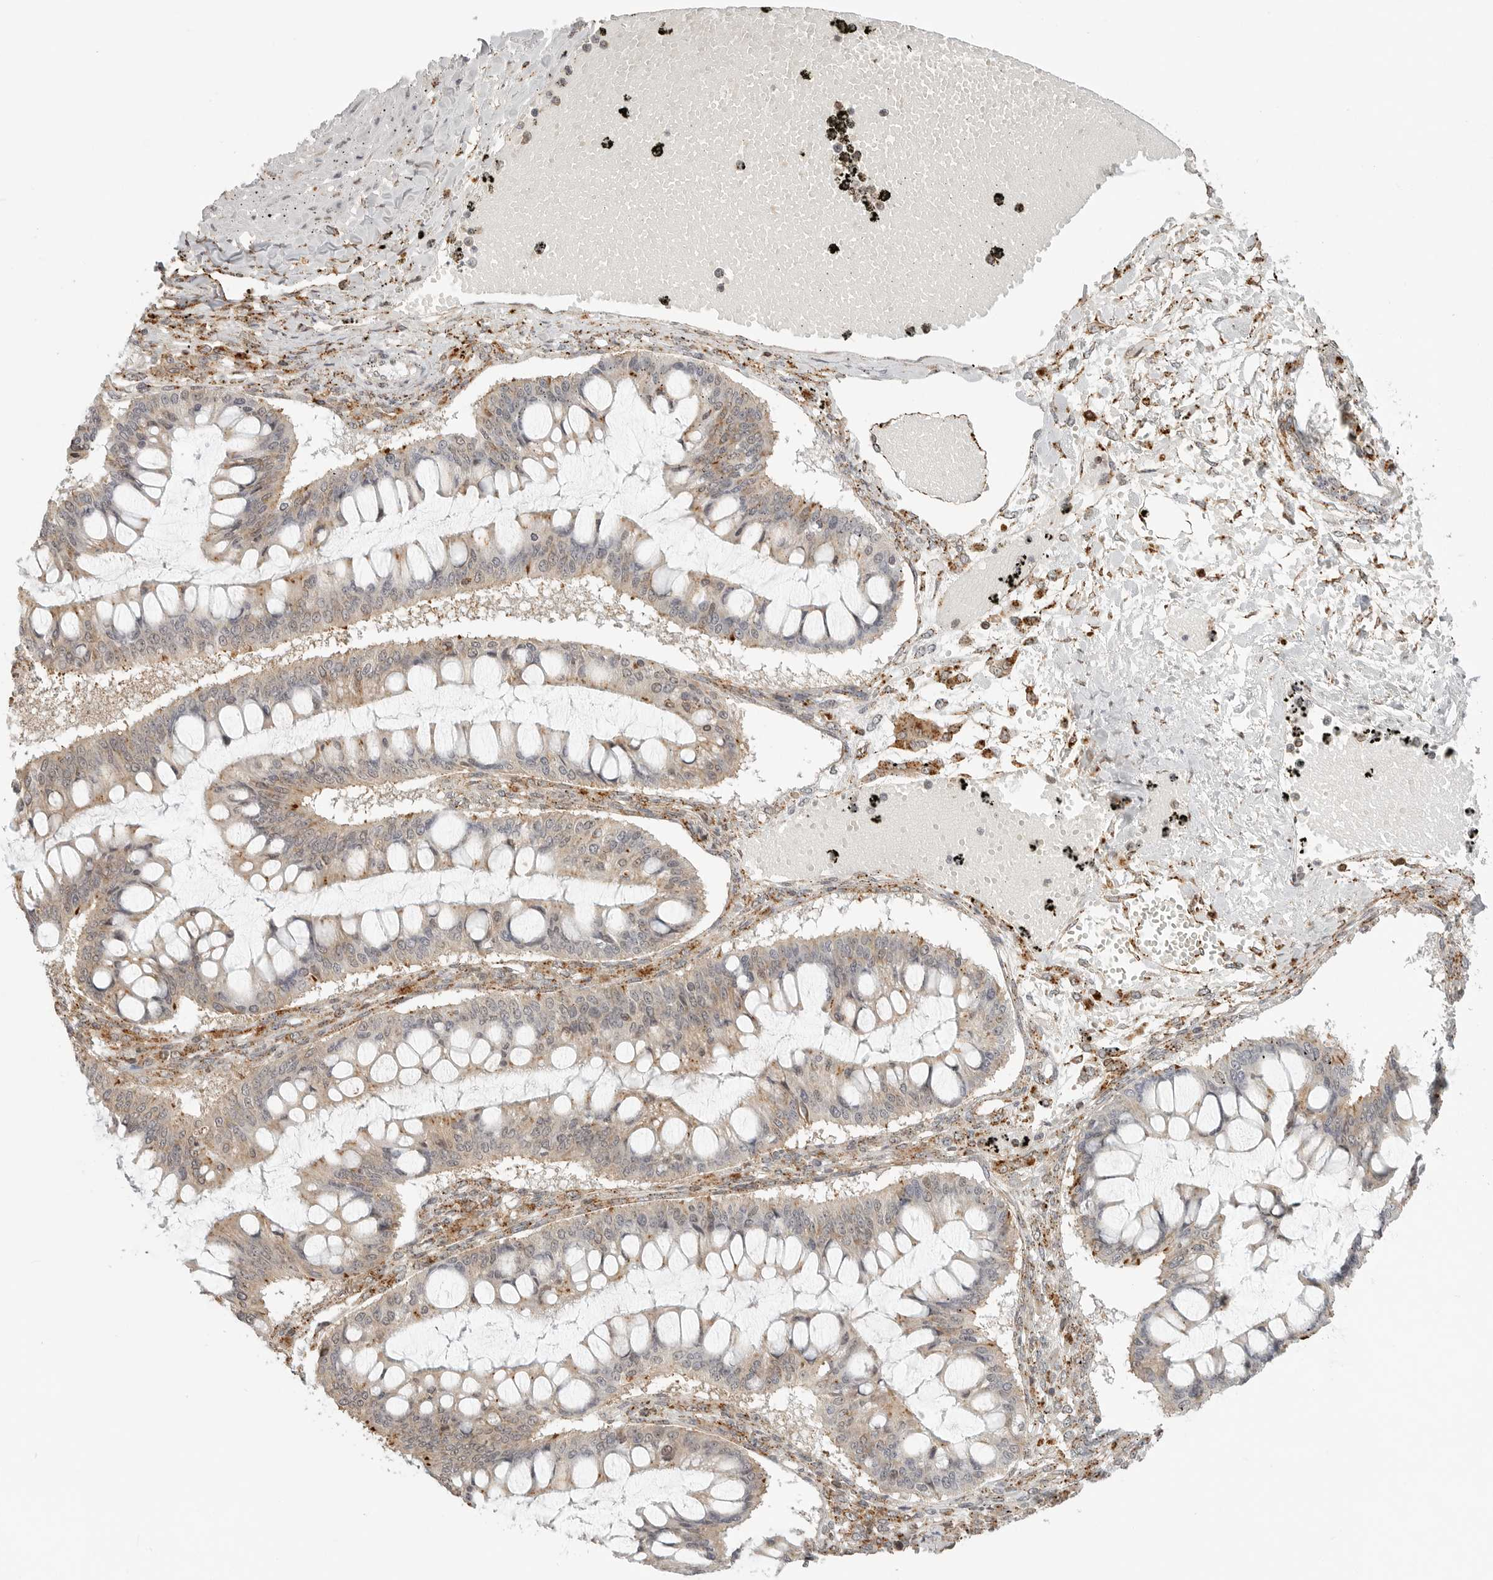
{"staining": {"intensity": "weak", "quantity": "25%-75%", "location": "cytoplasmic/membranous"}, "tissue": "ovarian cancer", "cell_type": "Tumor cells", "image_type": "cancer", "snomed": [{"axis": "morphology", "description": "Cystadenocarcinoma, mucinous, NOS"}, {"axis": "topography", "description": "Ovary"}], "caption": "Weak cytoplasmic/membranous positivity for a protein is present in approximately 25%-75% of tumor cells of ovarian mucinous cystadenocarcinoma using immunohistochemistry (IHC).", "gene": "IDUA", "patient": {"sex": "female", "age": 73}}